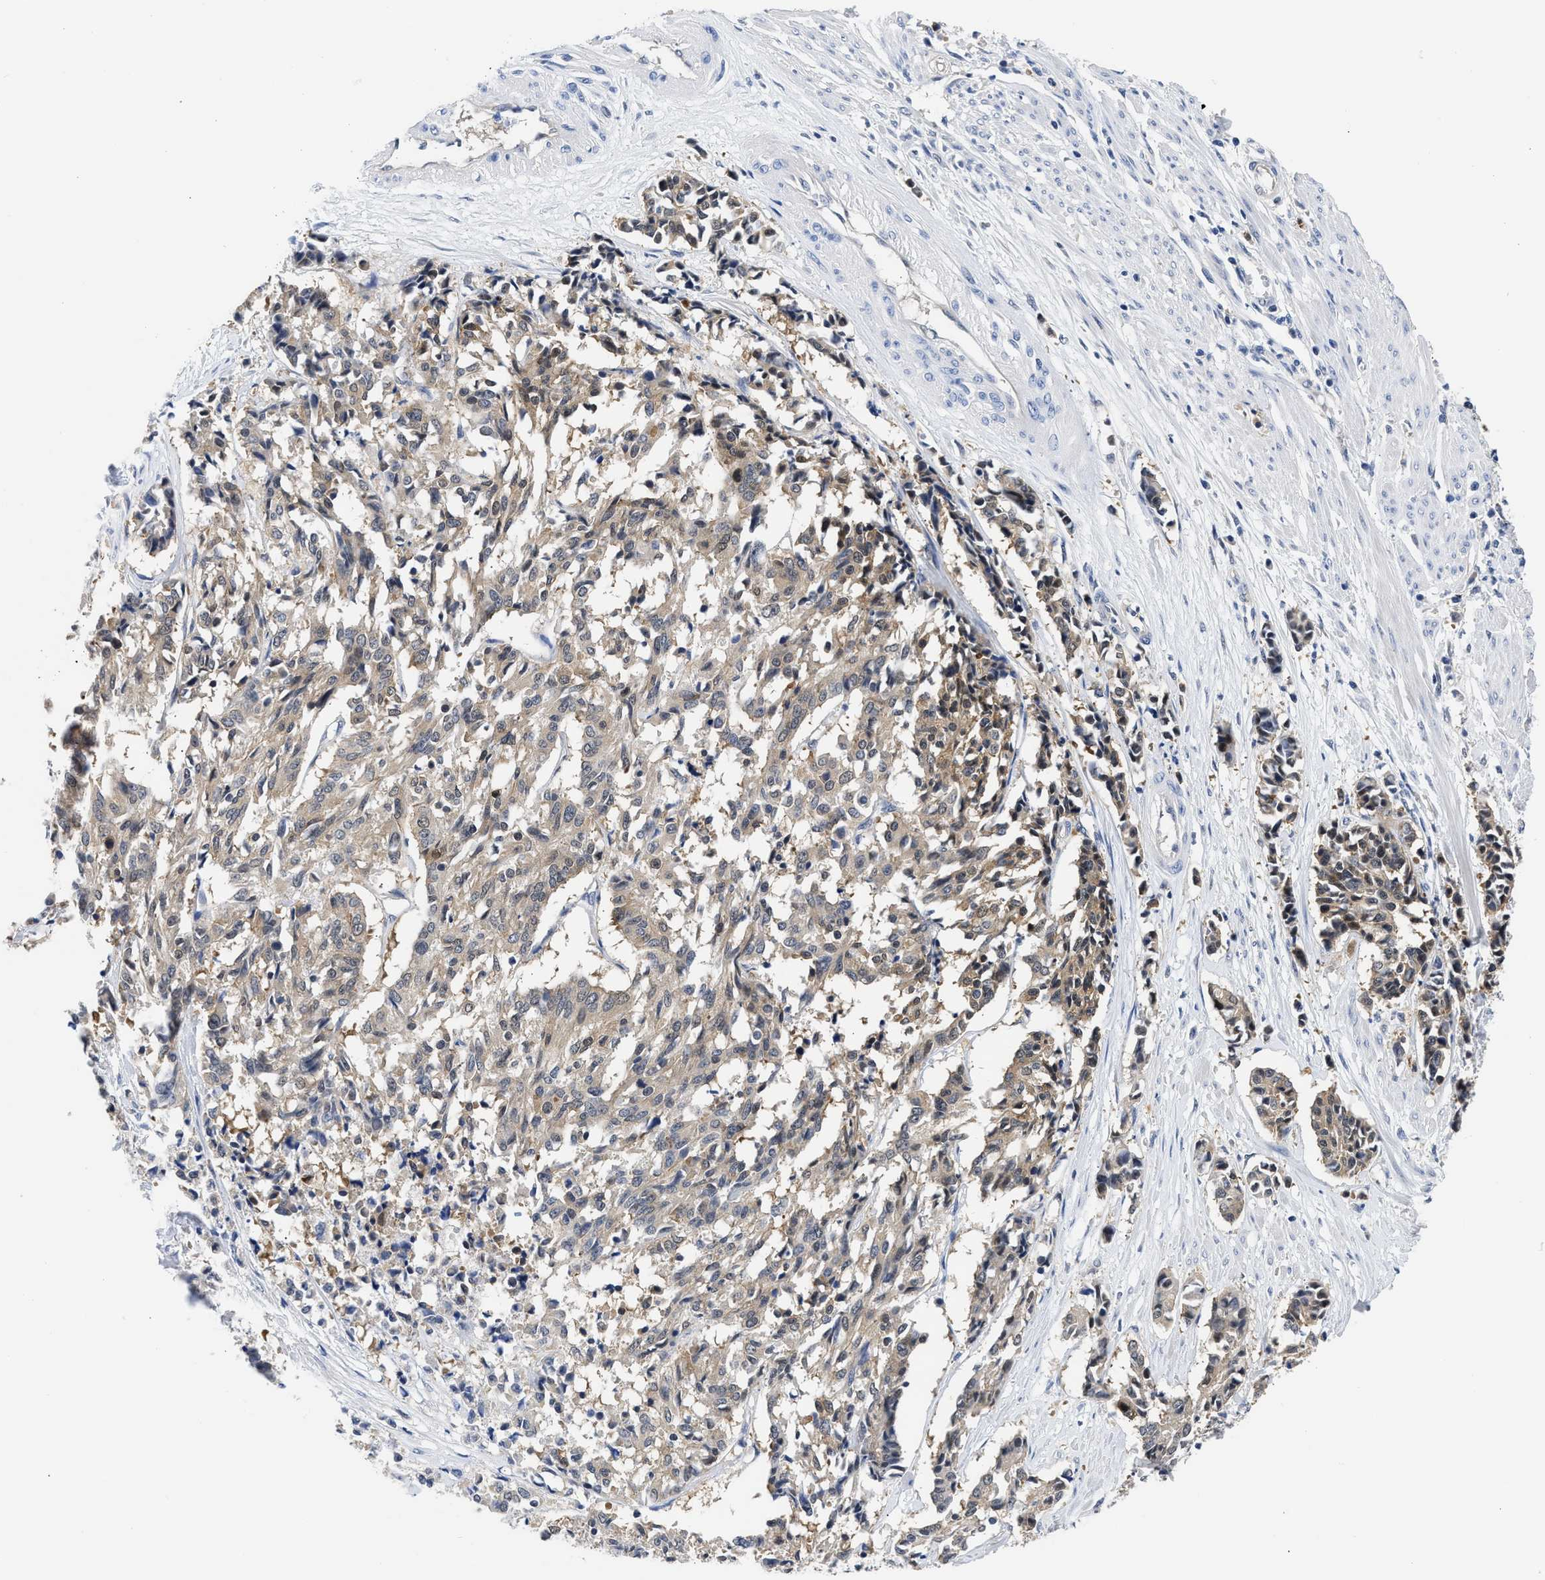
{"staining": {"intensity": "weak", "quantity": ">75%", "location": "cytoplasmic/membranous"}, "tissue": "cervical cancer", "cell_type": "Tumor cells", "image_type": "cancer", "snomed": [{"axis": "morphology", "description": "Squamous cell carcinoma, NOS"}, {"axis": "topography", "description": "Cervix"}], "caption": "A low amount of weak cytoplasmic/membranous staining is seen in about >75% of tumor cells in cervical squamous cell carcinoma tissue.", "gene": "XPO5", "patient": {"sex": "female", "age": 35}}